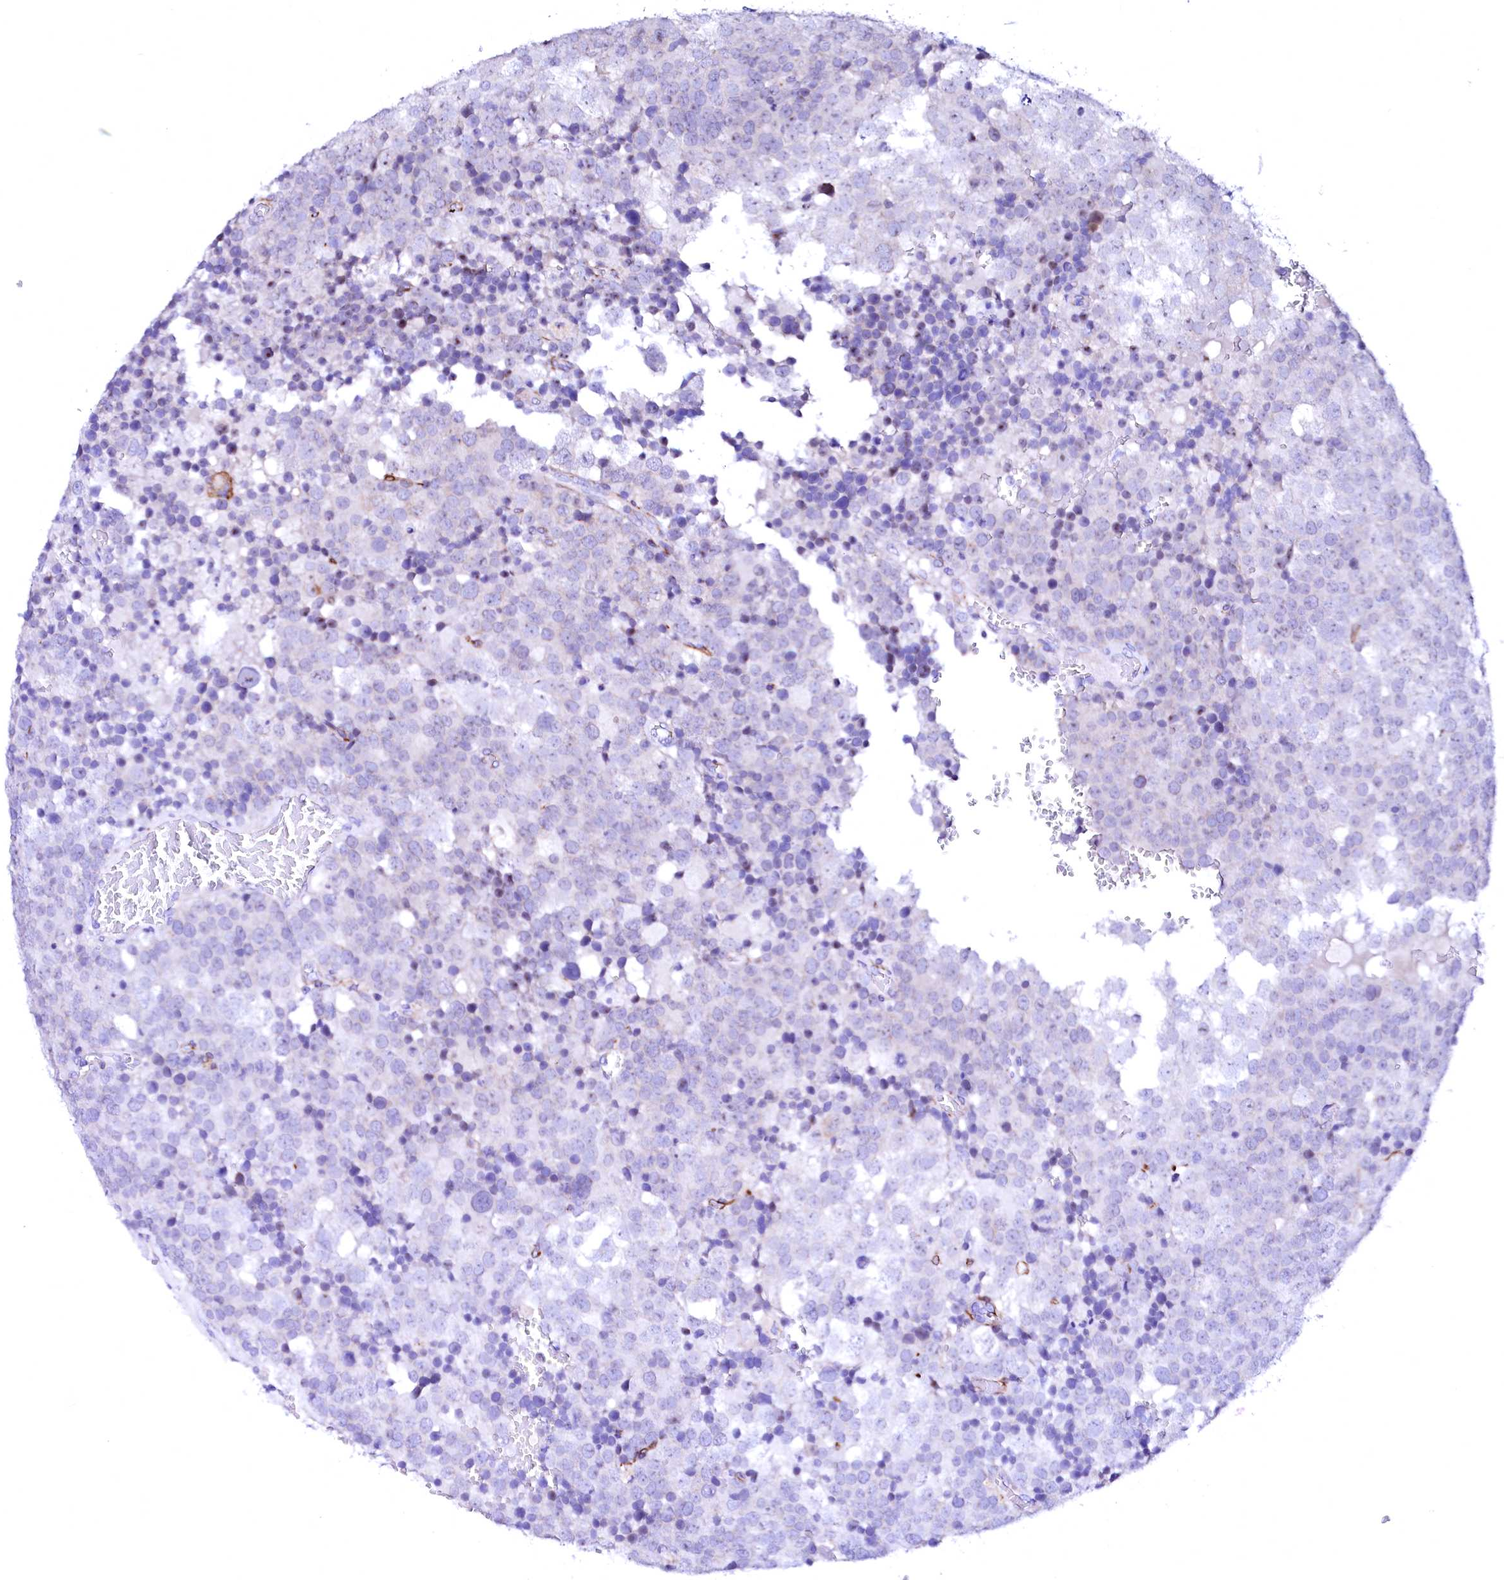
{"staining": {"intensity": "negative", "quantity": "none", "location": "none"}, "tissue": "testis cancer", "cell_type": "Tumor cells", "image_type": "cancer", "snomed": [{"axis": "morphology", "description": "Seminoma, NOS"}, {"axis": "topography", "description": "Testis"}], "caption": "There is no significant positivity in tumor cells of testis seminoma. (IHC, brightfield microscopy, high magnification).", "gene": "SFR1", "patient": {"sex": "male", "age": 71}}